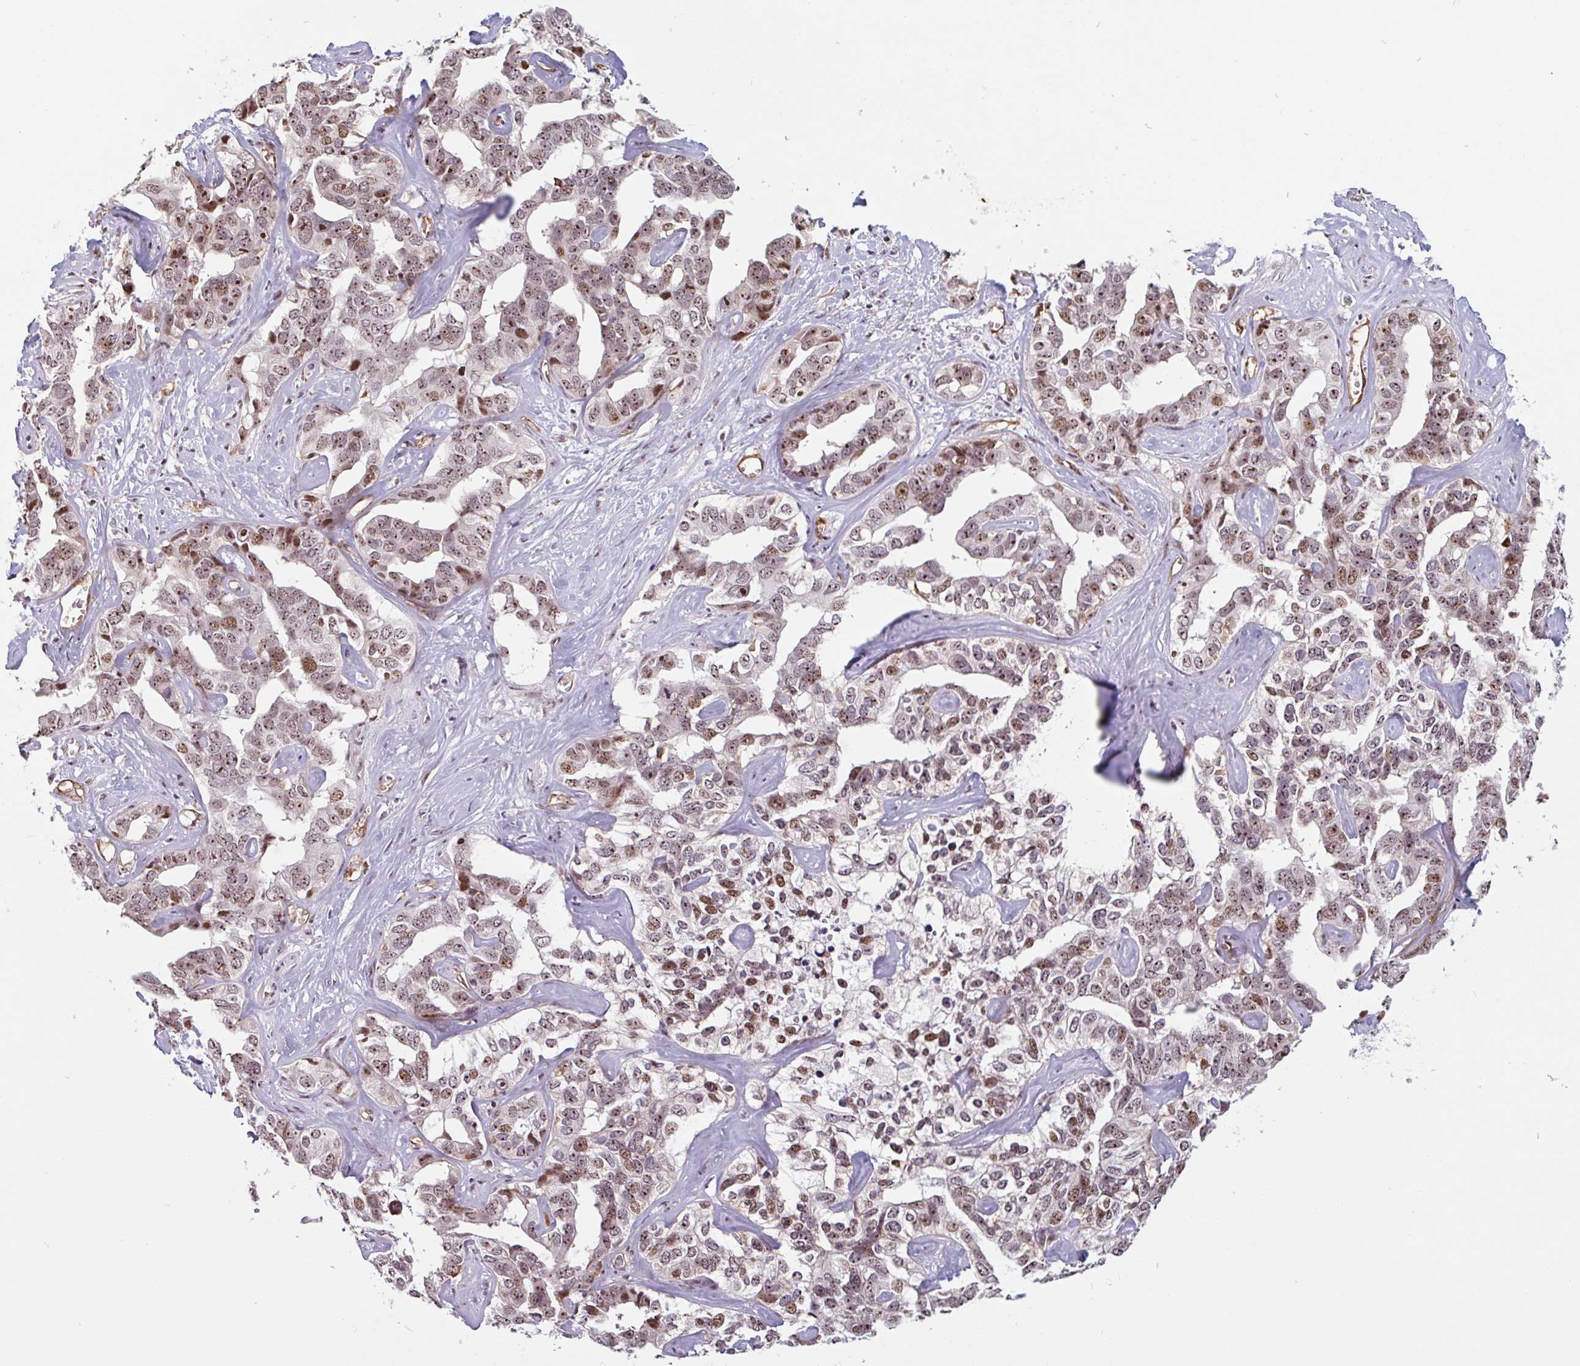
{"staining": {"intensity": "moderate", "quantity": ">75%", "location": "nuclear"}, "tissue": "liver cancer", "cell_type": "Tumor cells", "image_type": "cancer", "snomed": [{"axis": "morphology", "description": "Cholangiocarcinoma"}, {"axis": "topography", "description": "Liver"}], "caption": "High-magnification brightfield microscopy of liver cholangiocarcinoma stained with DAB (brown) and counterstained with hematoxylin (blue). tumor cells exhibit moderate nuclear positivity is seen in about>75% of cells.", "gene": "ZNF689", "patient": {"sex": "male", "age": 59}}